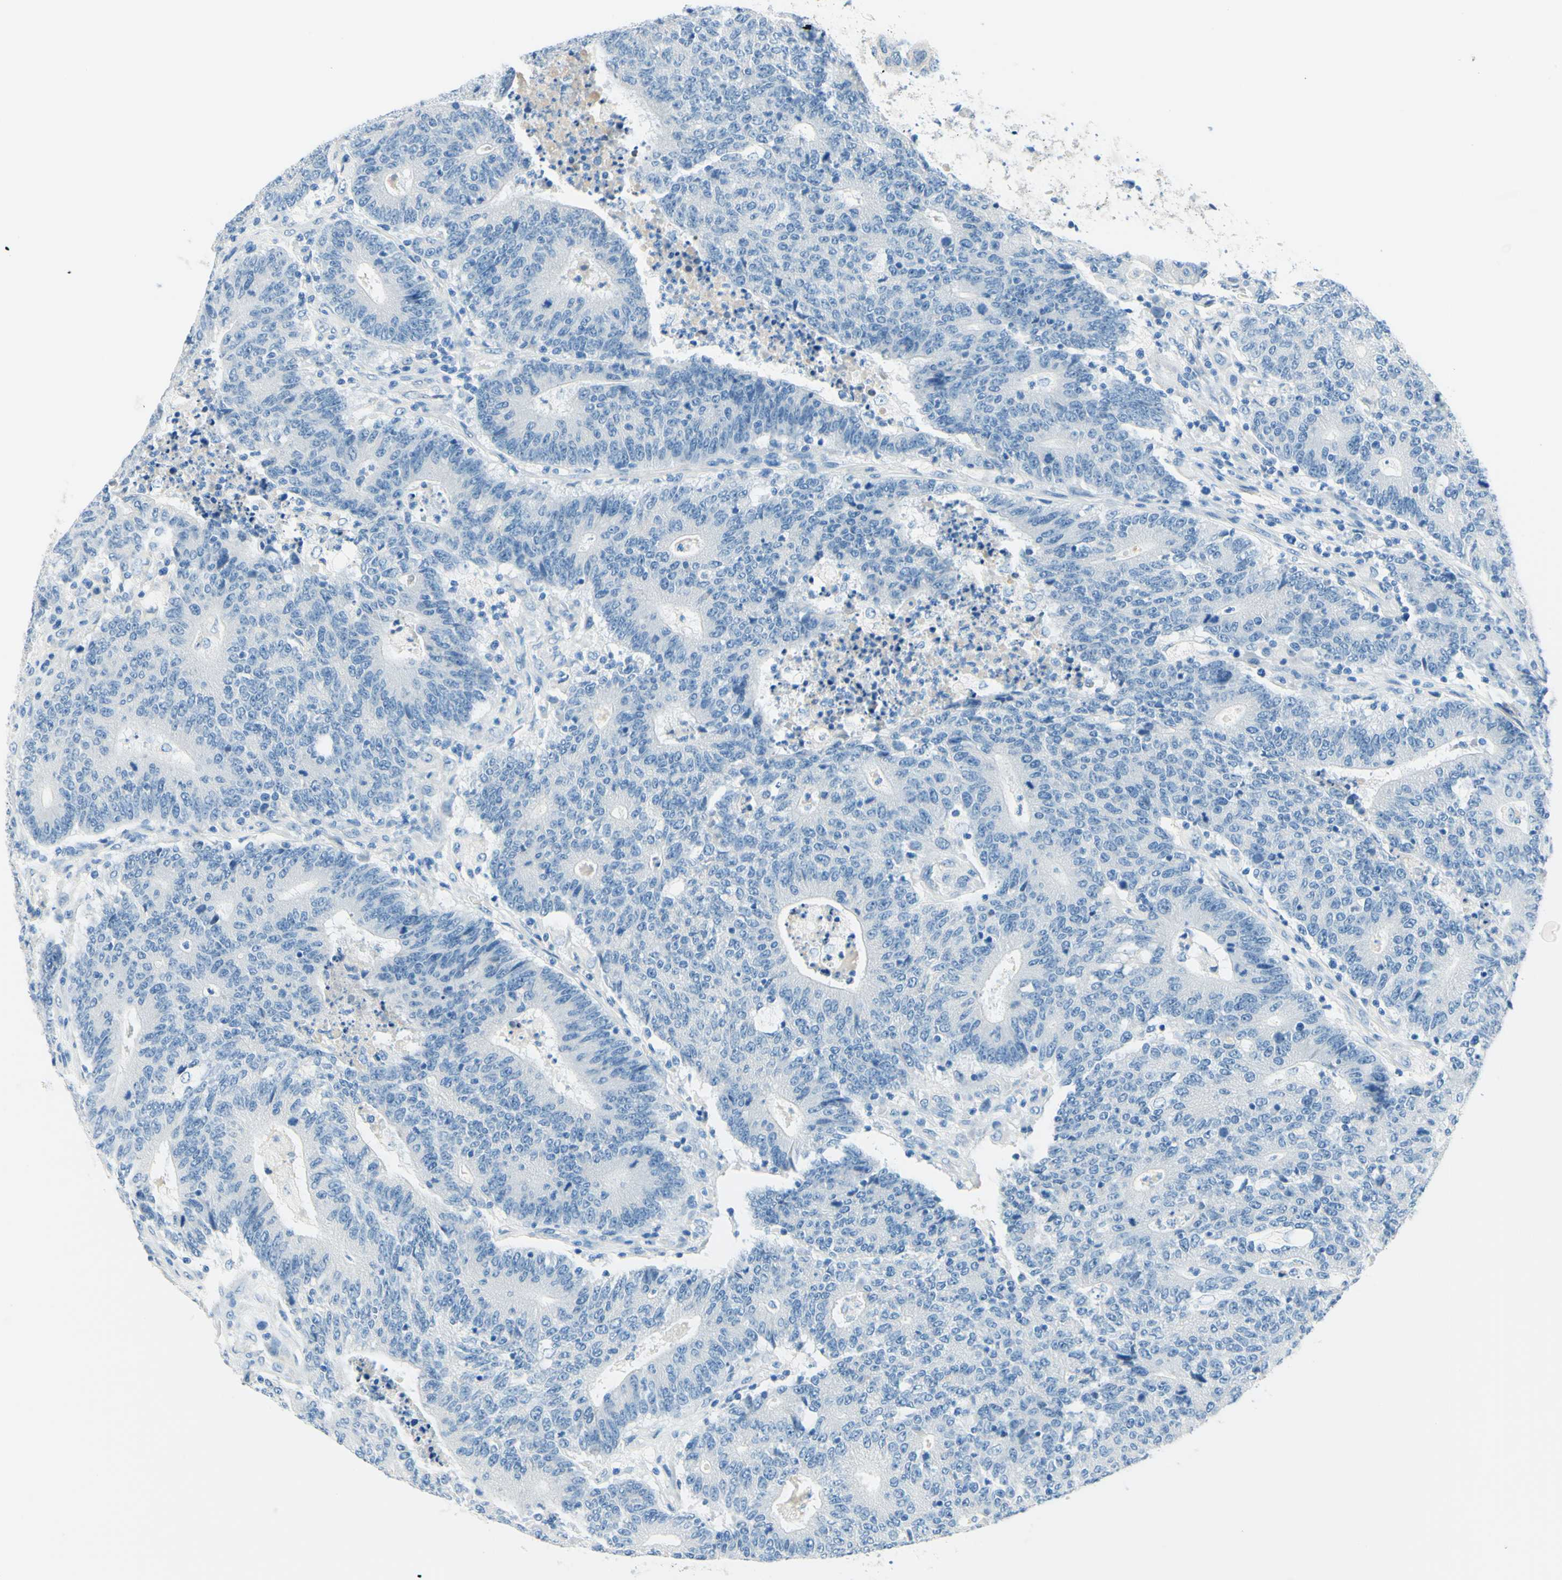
{"staining": {"intensity": "negative", "quantity": "none", "location": "none"}, "tissue": "colorectal cancer", "cell_type": "Tumor cells", "image_type": "cancer", "snomed": [{"axis": "morphology", "description": "Normal tissue, NOS"}, {"axis": "morphology", "description": "Adenocarcinoma, NOS"}, {"axis": "topography", "description": "Colon"}], "caption": "The photomicrograph shows no significant positivity in tumor cells of colorectal cancer (adenocarcinoma).", "gene": "PASD1", "patient": {"sex": "female", "age": 75}}